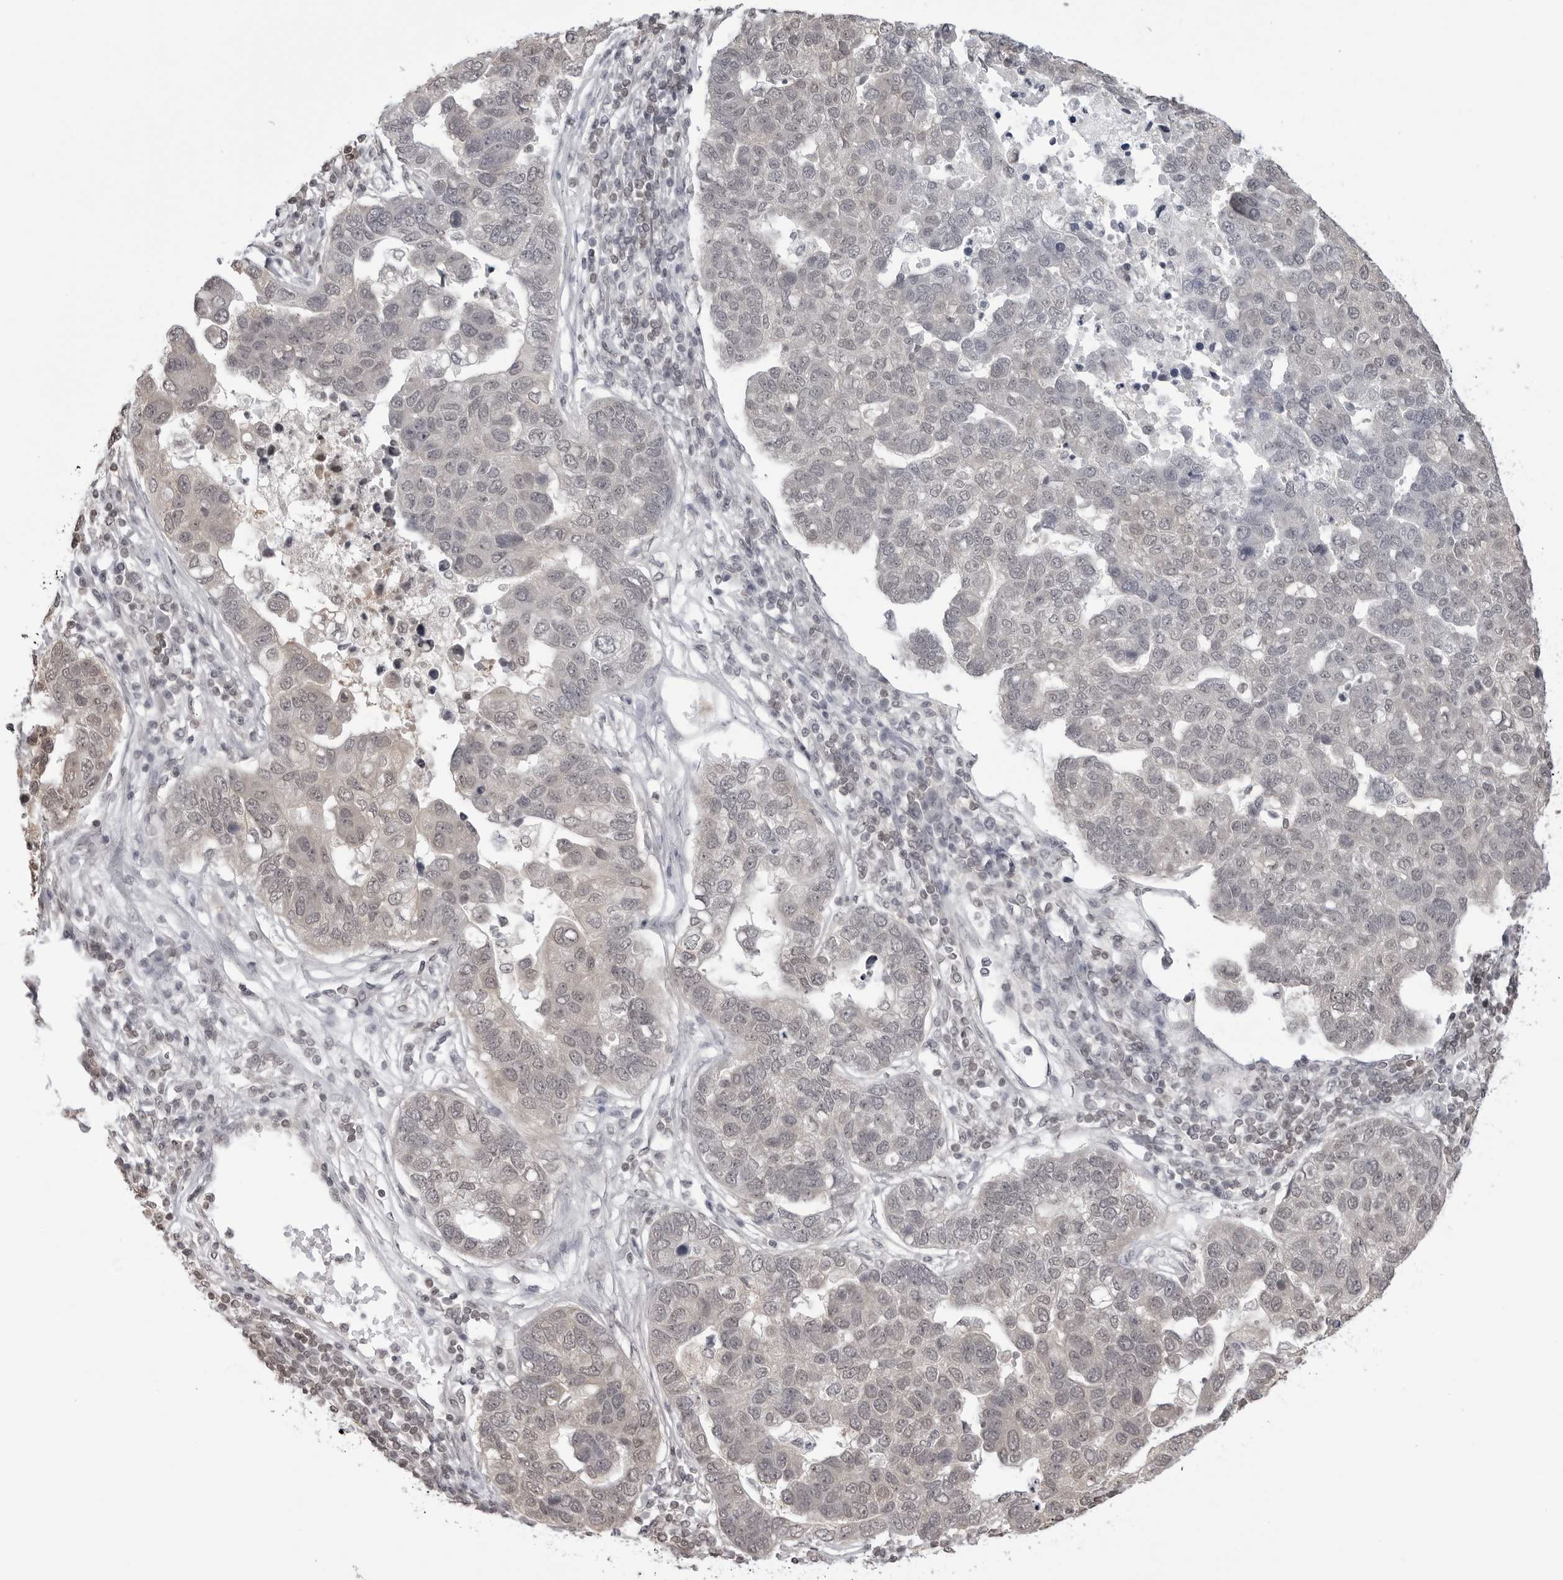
{"staining": {"intensity": "negative", "quantity": "none", "location": "none"}, "tissue": "pancreatic cancer", "cell_type": "Tumor cells", "image_type": "cancer", "snomed": [{"axis": "morphology", "description": "Adenocarcinoma, NOS"}, {"axis": "topography", "description": "Pancreas"}], "caption": "Human pancreatic cancer stained for a protein using immunohistochemistry (IHC) displays no staining in tumor cells.", "gene": "YWHAG", "patient": {"sex": "female", "age": 61}}